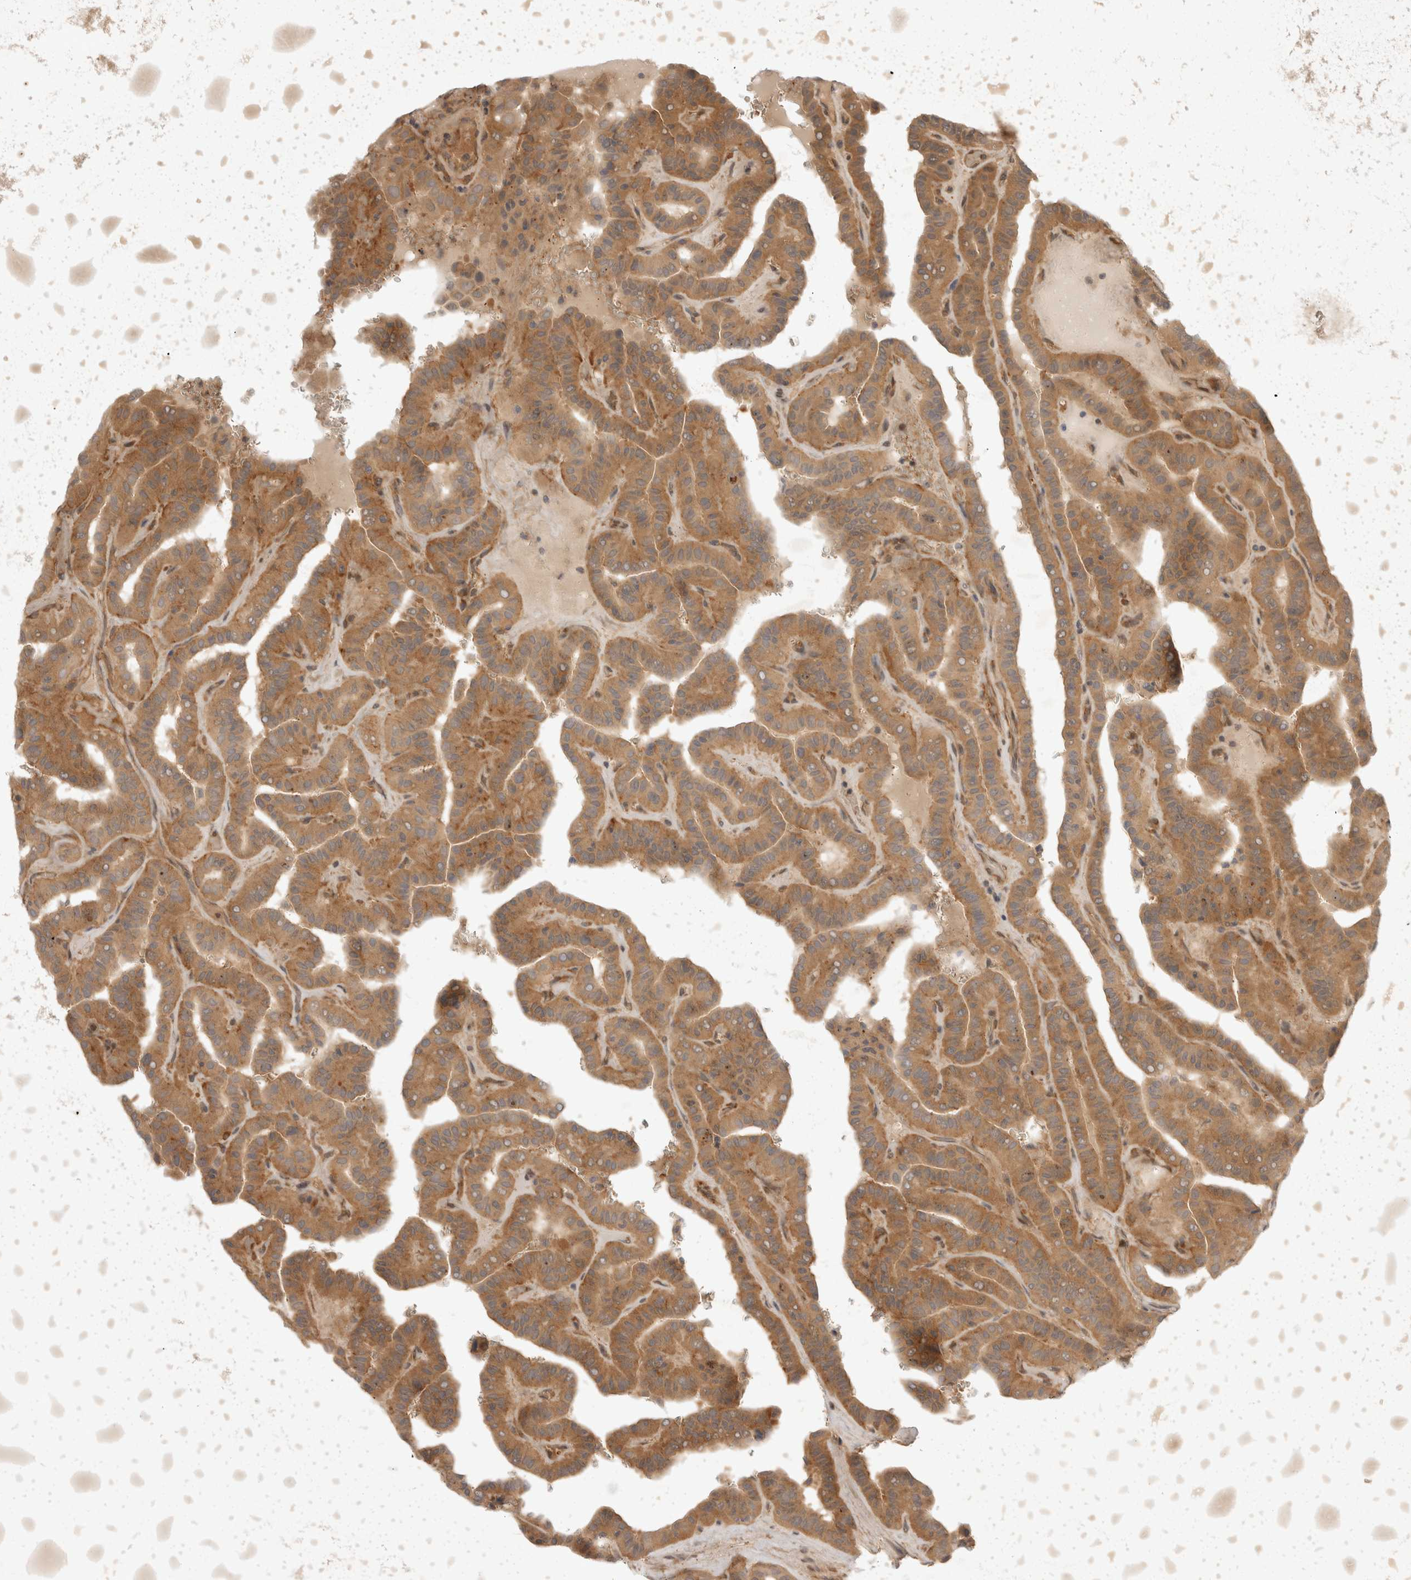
{"staining": {"intensity": "moderate", "quantity": ">75%", "location": "cytoplasmic/membranous"}, "tissue": "thyroid cancer", "cell_type": "Tumor cells", "image_type": "cancer", "snomed": [{"axis": "morphology", "description": "Papillary adenocarcinoma, NOS"}, {"axis": "topography", "description": "Thyroid gland"}], "caption": "High-magnification brightfield microscopy of thyroid cancer (papillary adenocarcinoma) stained with DAB (3,3'-diaminobenzidine) (brown) and counterstained with hematoxylin (blue). tumor cells exhibit moderate cytoplasmic/membranous staining is seen in about>75% of cells.", "gene": "EIF4G3", "patient": {"sex": "male", "age": 77}}